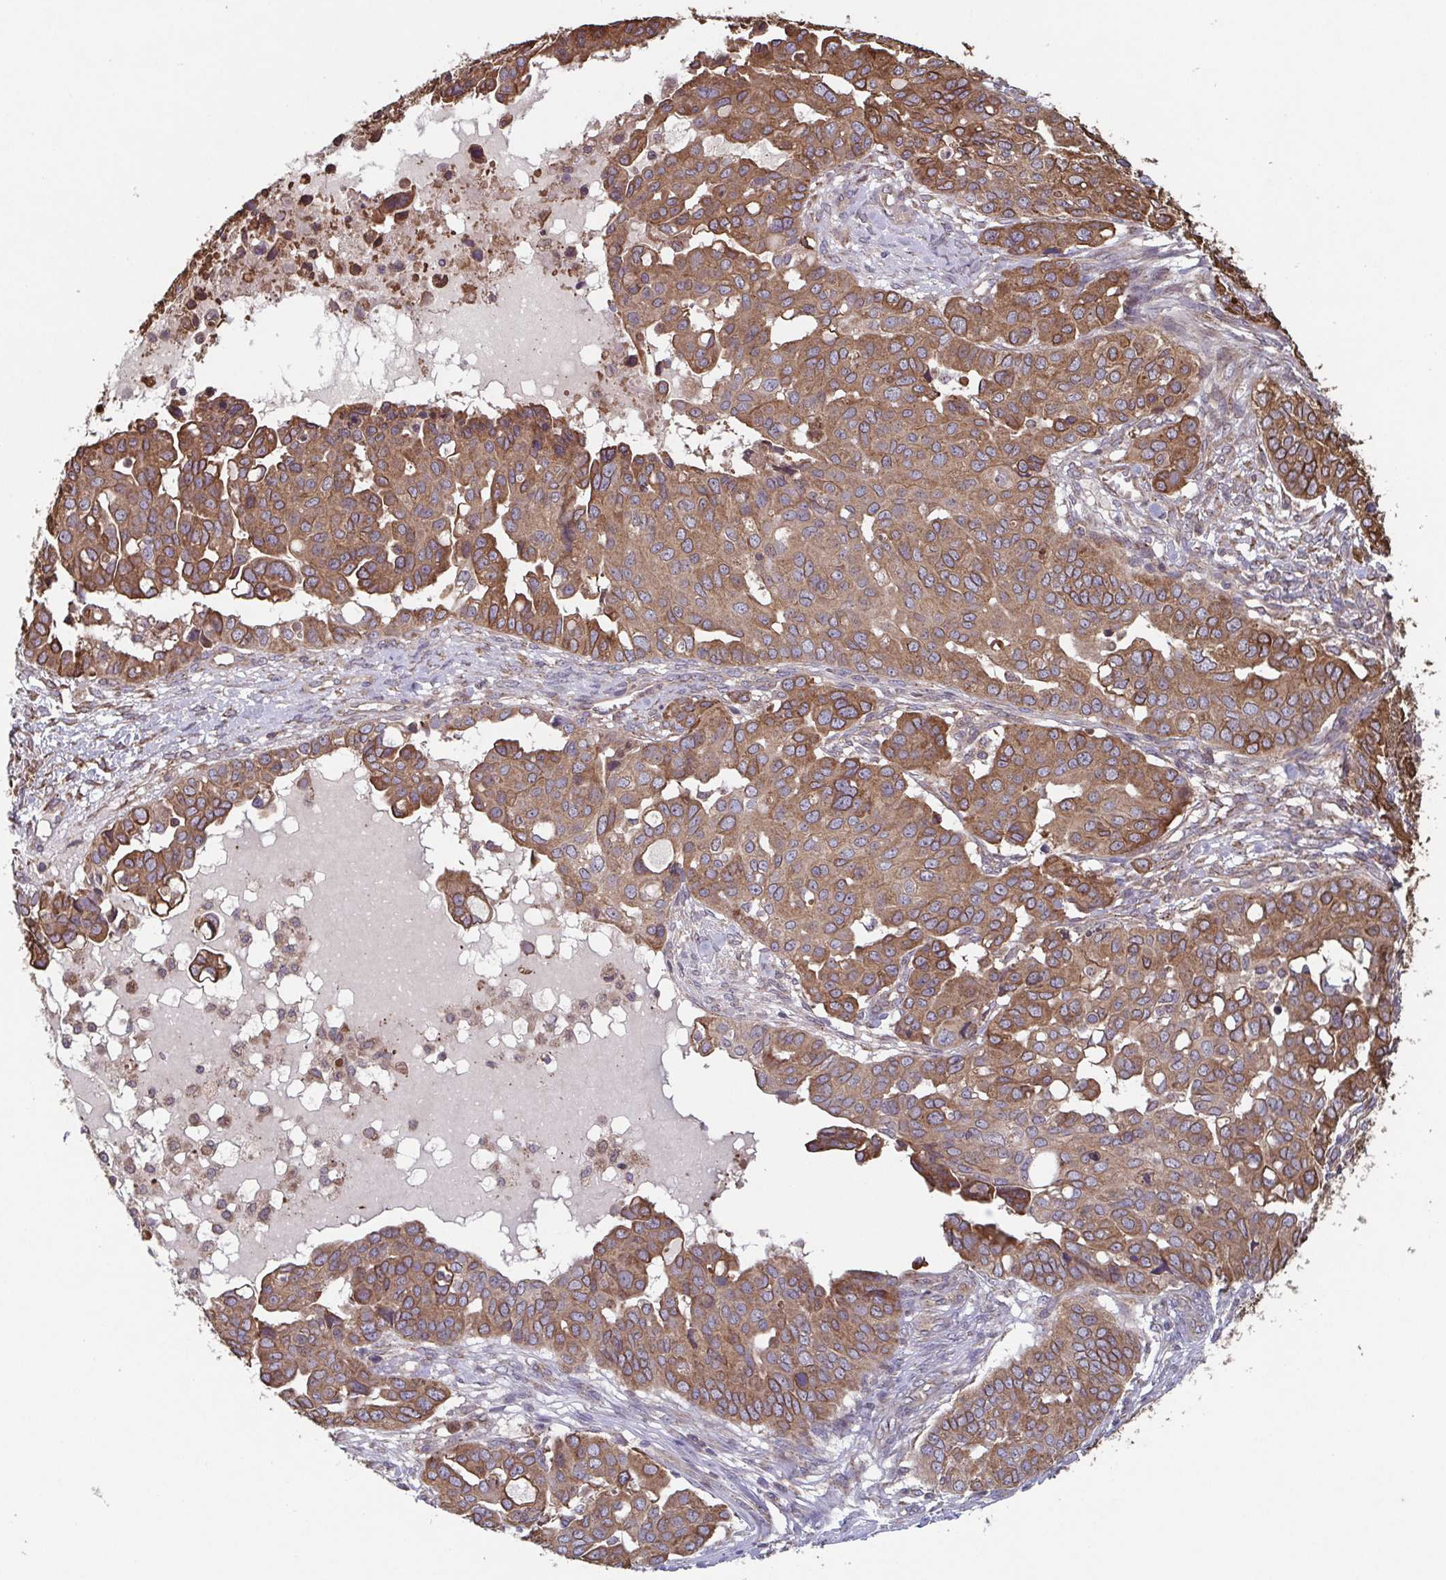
{"staining": {"intensity": "strong", "quantity": ">75%", "location": "cytoplasmic/membranous"}, "tissue": "ovarian cancer", "cell_type": "Tumor cells", "image_type": "cancer", "snomed": [{"axis": "morphology", "description": "Carcinoma, endometroid"}, {"axis": "topography", "description": "Ovary"}], "caption": "IHC histopathology image of neoplastic tissue: ovarian cancer (endometroid carcinoma) stained using immunohistochemistry reveals high levels of strong protein expression localized specifically in the cytoplasmic/membranous of tumor cells, appearing as a cytoplasmic/membranous brown color.", "gene": "COPB1", "patient": {"sex": "female", "age": 78}}